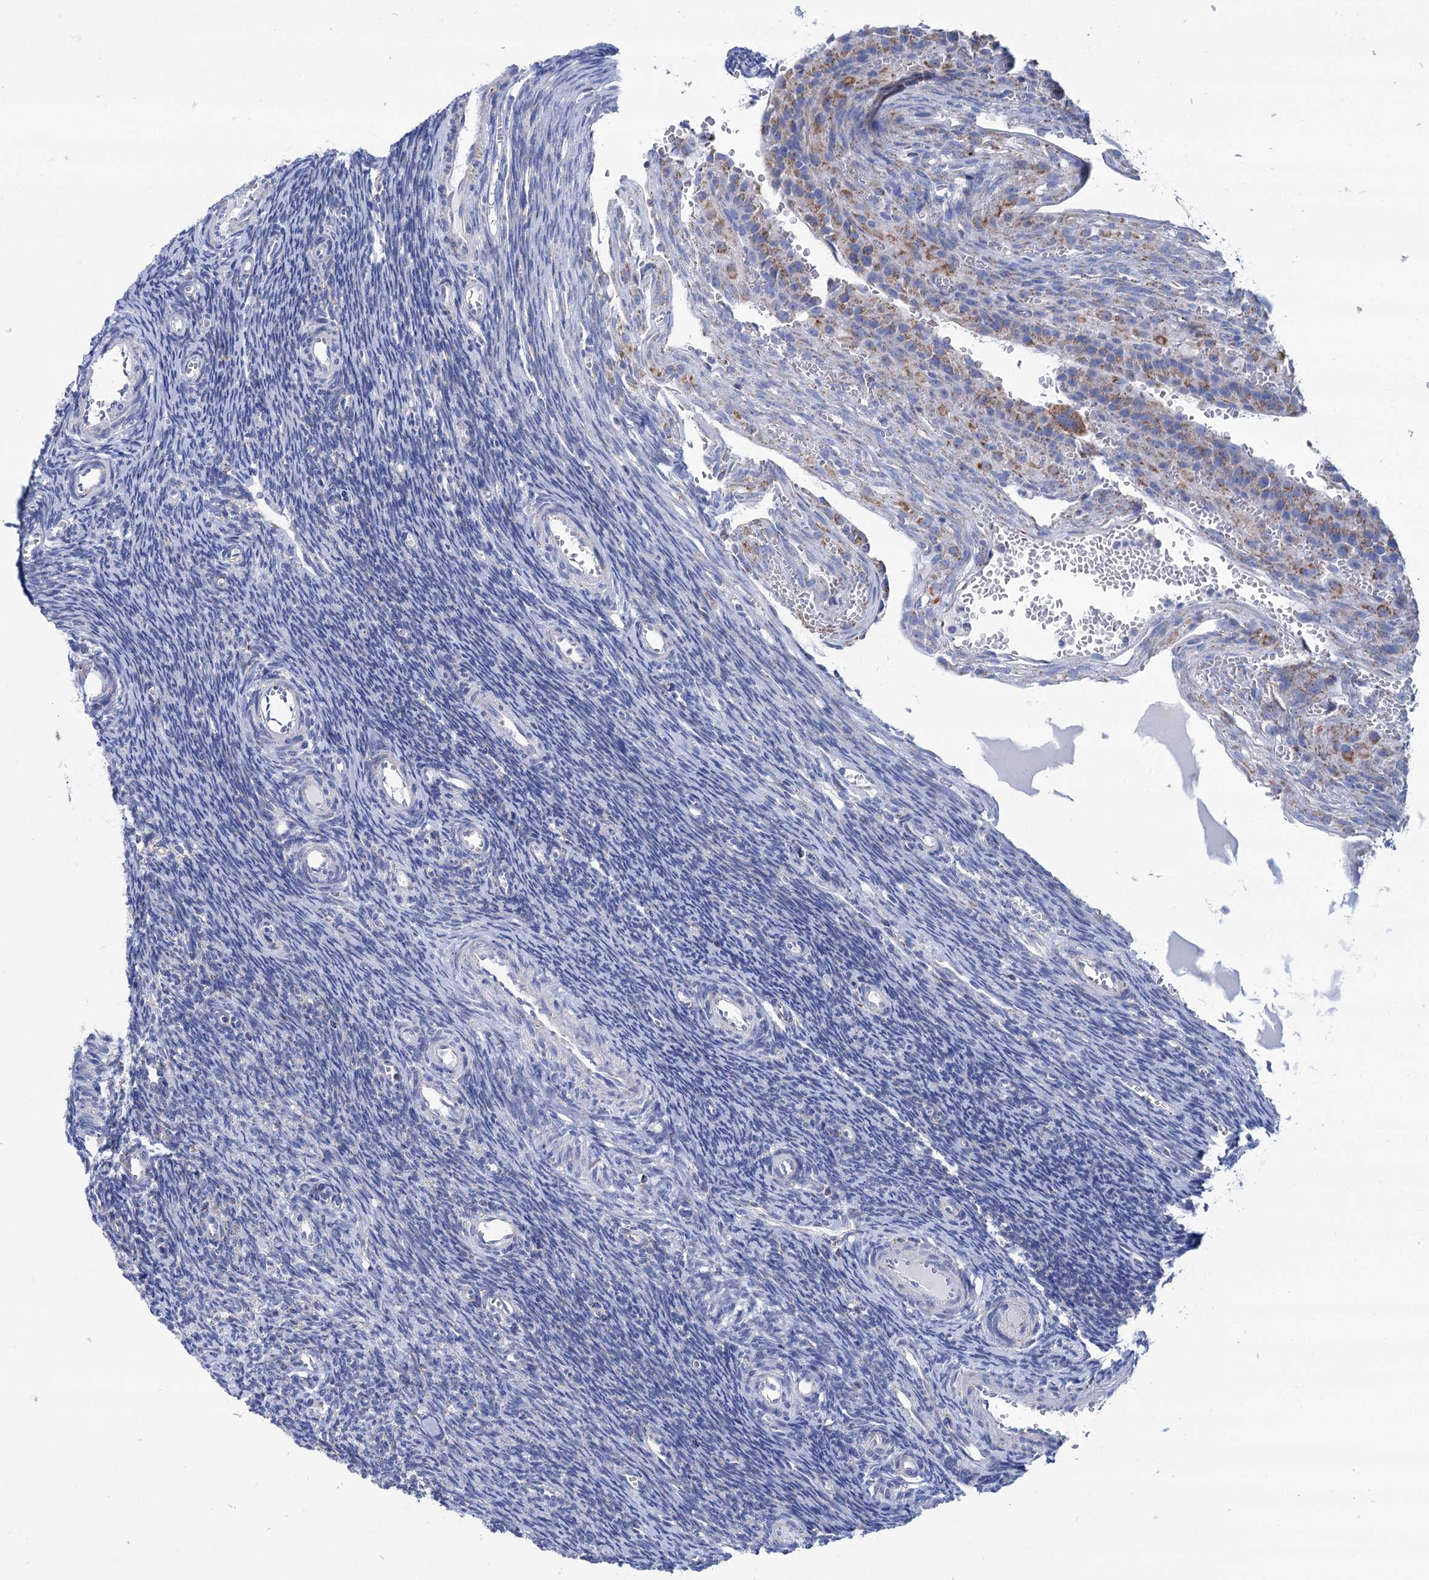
{"staining": {"intensity": "negative", "quantity": "none", "location": "none"}, "tissue": "ovary", "cell_type": "Ovarian stroma cells", "image_type": "normal", "snomed": [{"axis": "morphology", "description": "Normal tissue, NOS"}, {"axis": "topography", "description": "Ovary"}], "caption": "This image is of unremarkable ovary stained with IHC to label a protein in brown with the nuclei are counter-stained blue. There is no staining in ovarian stroma cells. (DAB (3,3'-diaminobenzidine) immunohistochemistry (IHC) with hematoxylin counter stain).", "gene": "UBASH3B", "patient": {"sex": "female", "age": 39}}